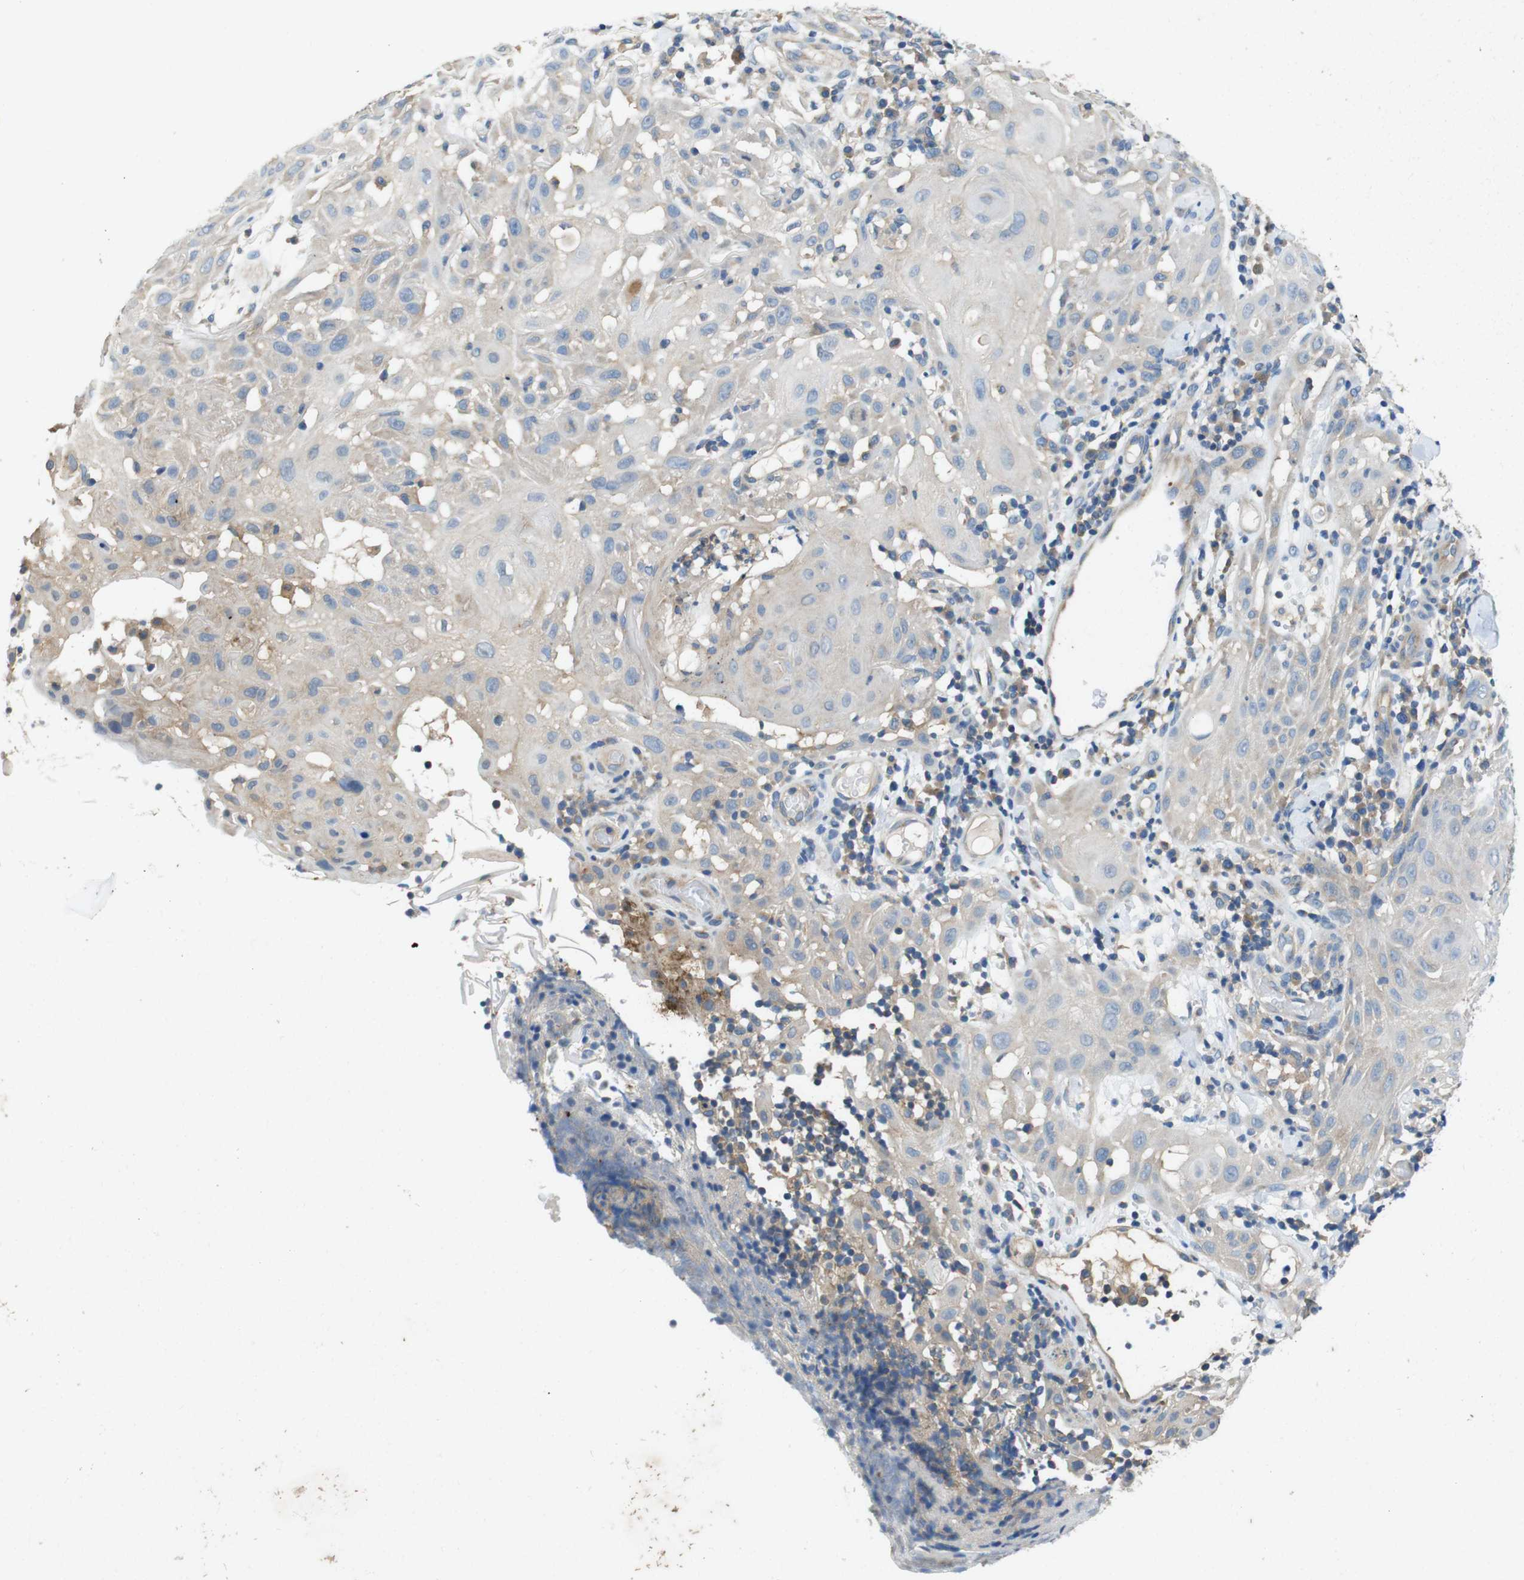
{"staining": {"intensity": "weak", "quantity": "<25%", "location": "cytoplasmic/membranous"}, "tissue": "skin cancer", "cell_type": "Tumor cells", "image_type": "cancer", "snomed": [{"axis": "morphology", "description": "Squamous cell carcinoma, NOS"}, {"axis": "topography", "description": "Skin"}], "caption": "High magnification brightfield microscopy of skin cancer stained with DAB (3,3'-diaminobenzidine) (brown) and counterstained with hematoxylin (blue): tumor cells show no significant expression. The staining was performed using DAB to visualize the protein expression in brown, while the nuclei were stained in blue with hematoxylin (Magnification: 20x).", "gene": "DCTN1", "patient": {"sex": "male", "age": 24}}